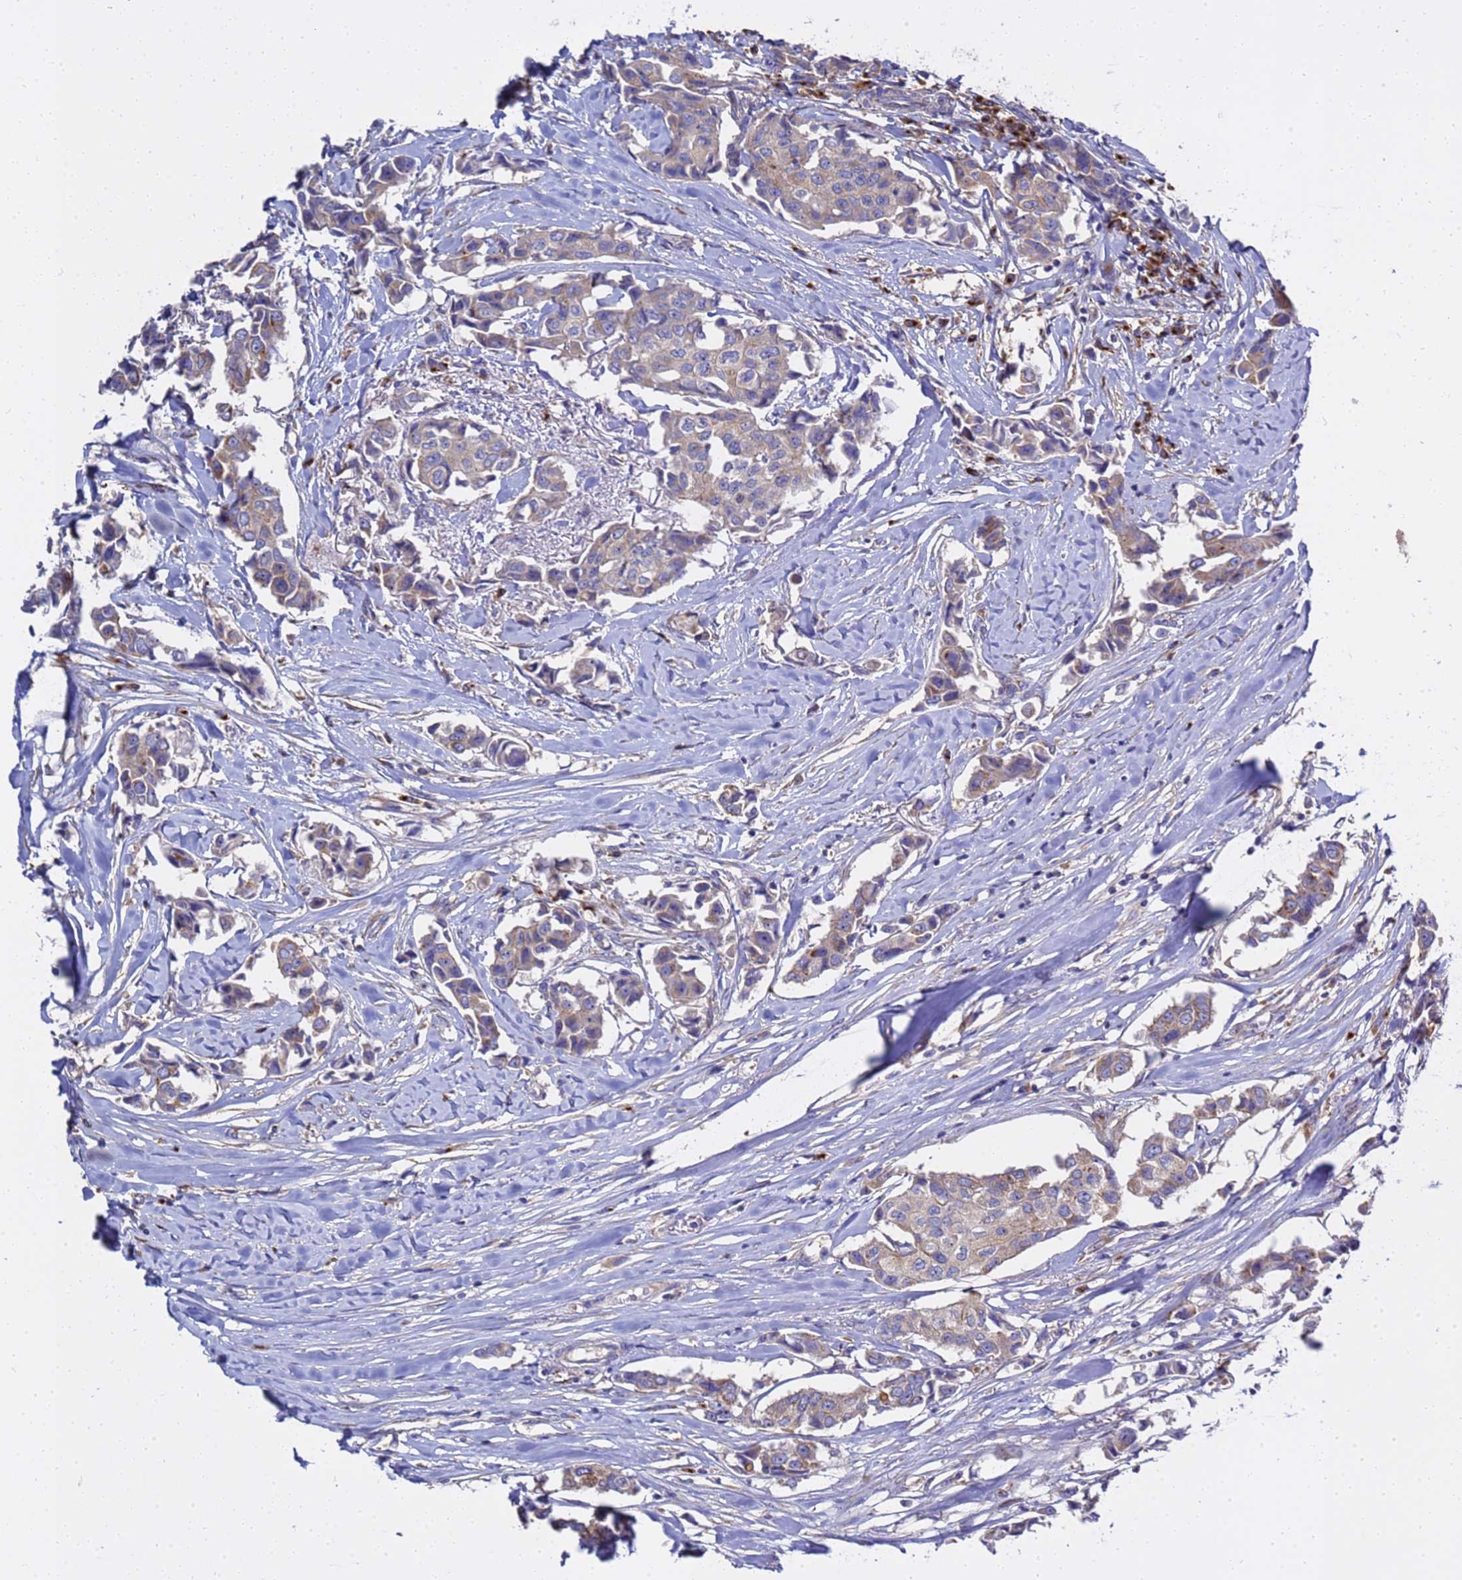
{"staining": {"intensity": "weak", "quantity": ">75%", "location": "cytoplasmic/membranous"}, "tissue": "breast cancer", "cell_type": "Tumor cells", "image_type": "cancer", "snomed": [{"axis": "morphology", "description": "Duct carcinoma"}, {"axis": "topography", "description": "Breast"}], "caption": "The image displays a brown stain indicating the presence of a protein in the cytoplasmic/membranous of tumor cells in breast cancer (infiltrating ductal carcinoma). (DAB IHC, brown staining for protein, blue staining for nuclei).", "gene": "ANAPC1", "patient": {"sex": "female", "age": 80}}